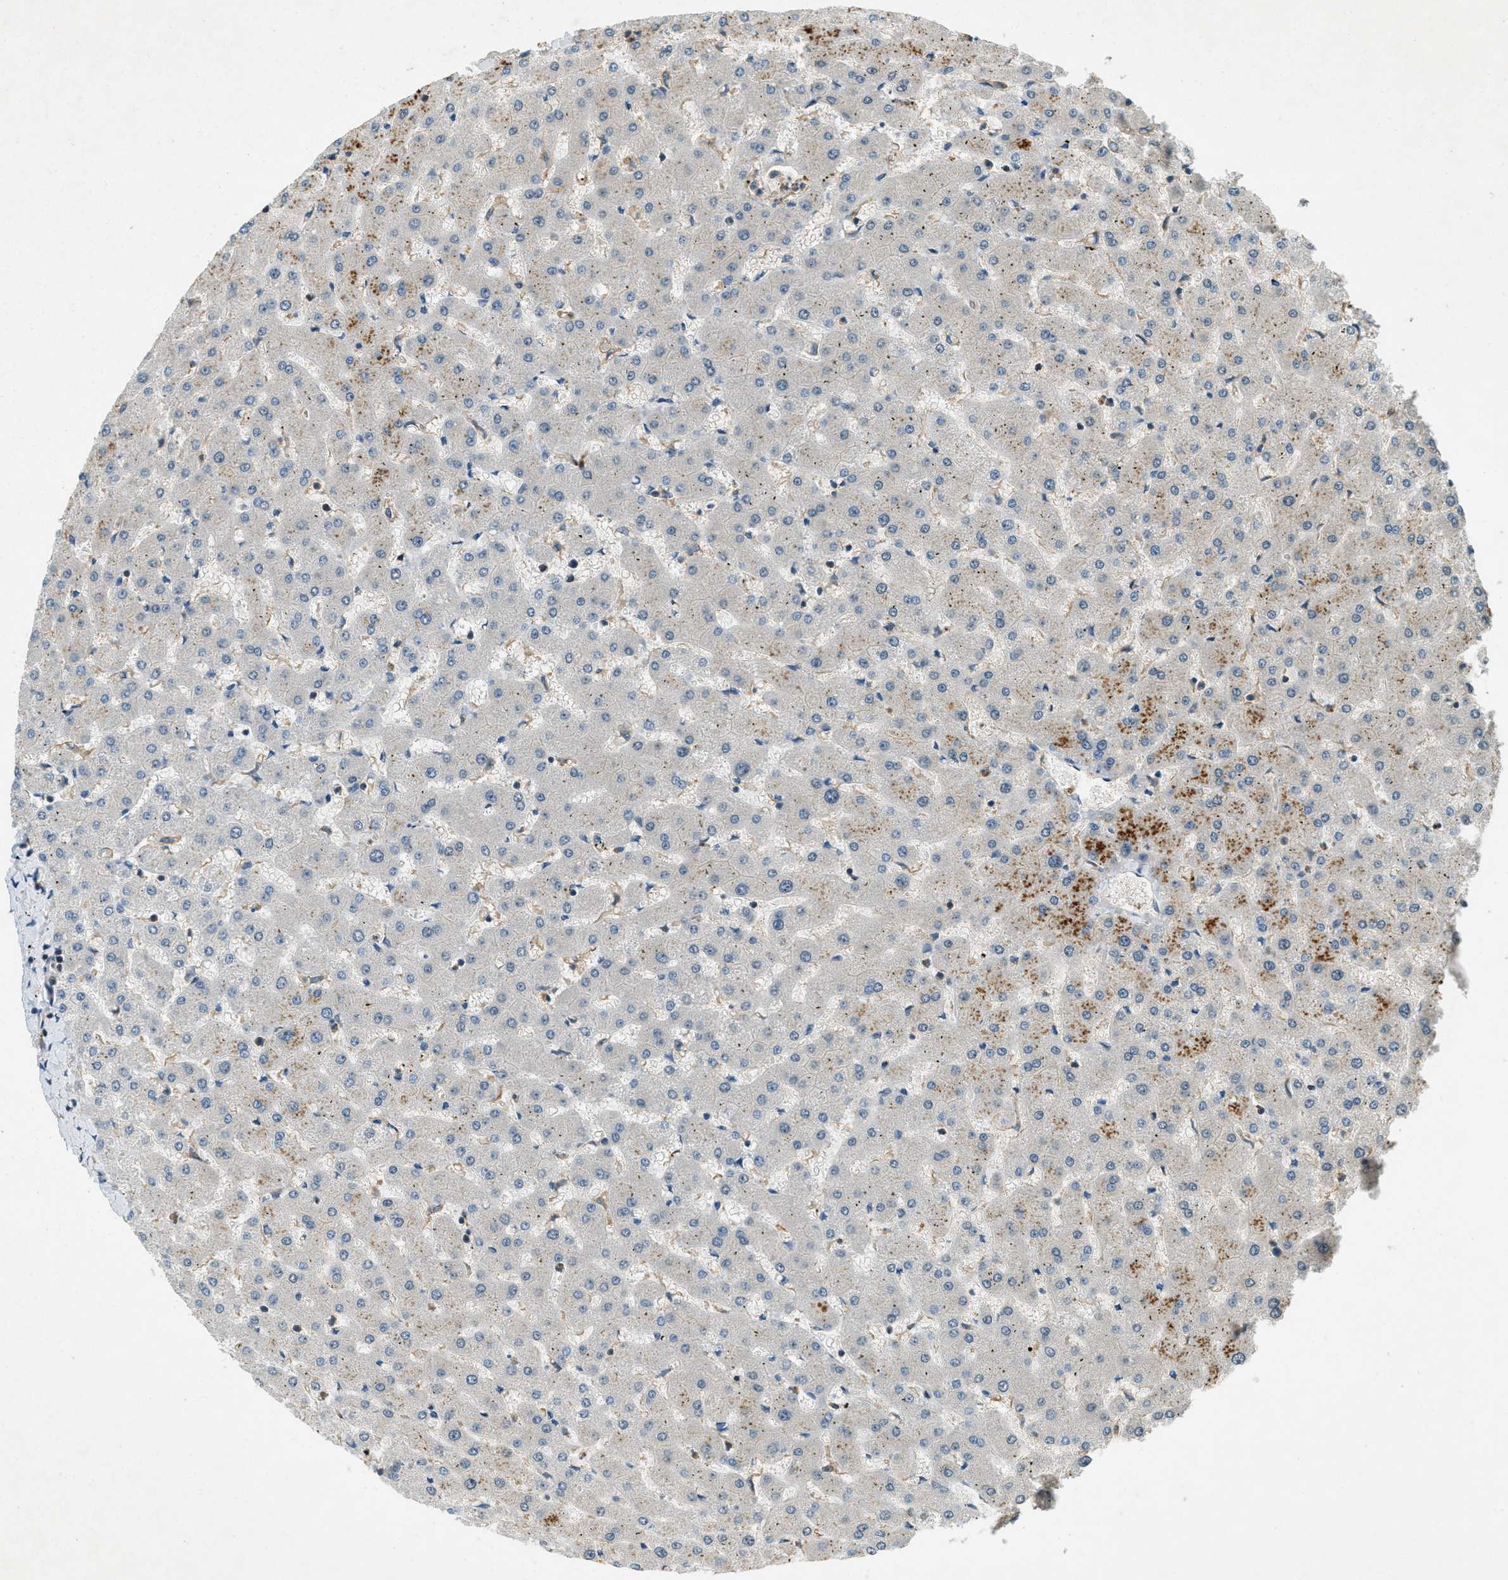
{"staining": {"intensity": "weak", "quantity": "25%-75%", "location": "cytoplasmic/membranous"}, "tissue": "liver", "cell_type": "Cholangiocytes", "image_type": "normal", "snomed": [{"axis": "morphology", "description": "Normal tissue, NOS"}, {"axis": "topography", "description": "Liver"}], "caption": "The image demonstrates immunohistochemical staining of benign liver. There is weak cytoplasmic/membranous positivity is appreciated in approximately 25%-75% of cholangiocytes. (brown staining indicates protein expression, while blue staining denotes nuclei).", "gene": "NUDT4B", "patient": {"sex": "female", "age": 63}}